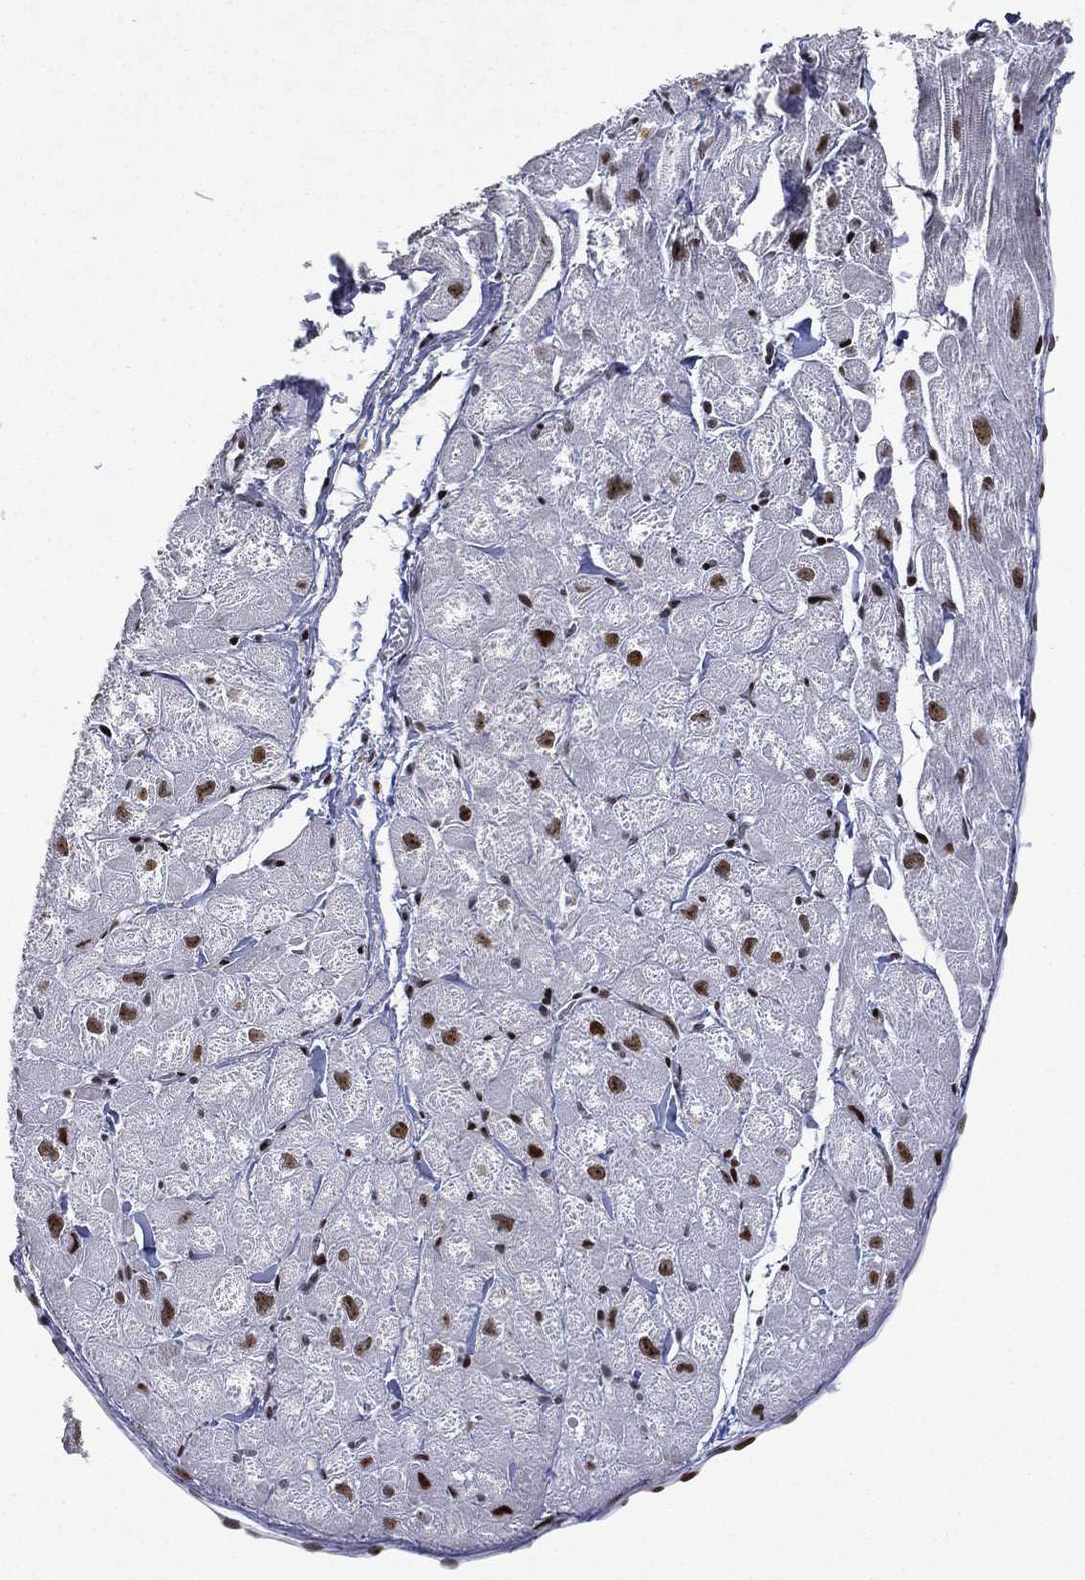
{"staining": {"intensity": "strong", "quantity": "<25%", "location": "nuclear"}, "tissue": "heart muscle", "cell_type": "Cardiomyocytes", "image_type": "normal", "snomed": [{"axis": "morphology", "description": "Normal tissue, NOS"}, {"axis": "topography", "description": "Heart"}], "caption": "Immunohistochemical staining of unremarkable heart muscle displays medium levels of strong nuclear staining in about <25% of cardiomyocytes. The staining is performed using DAB (3,3'-diaminobenzidine) brown chromogen to label protein expression. The nuclei are counter-stained blue using hematoxylin.", "gene": "RTF1", "patient": {"sex": "male", "age": 58}}